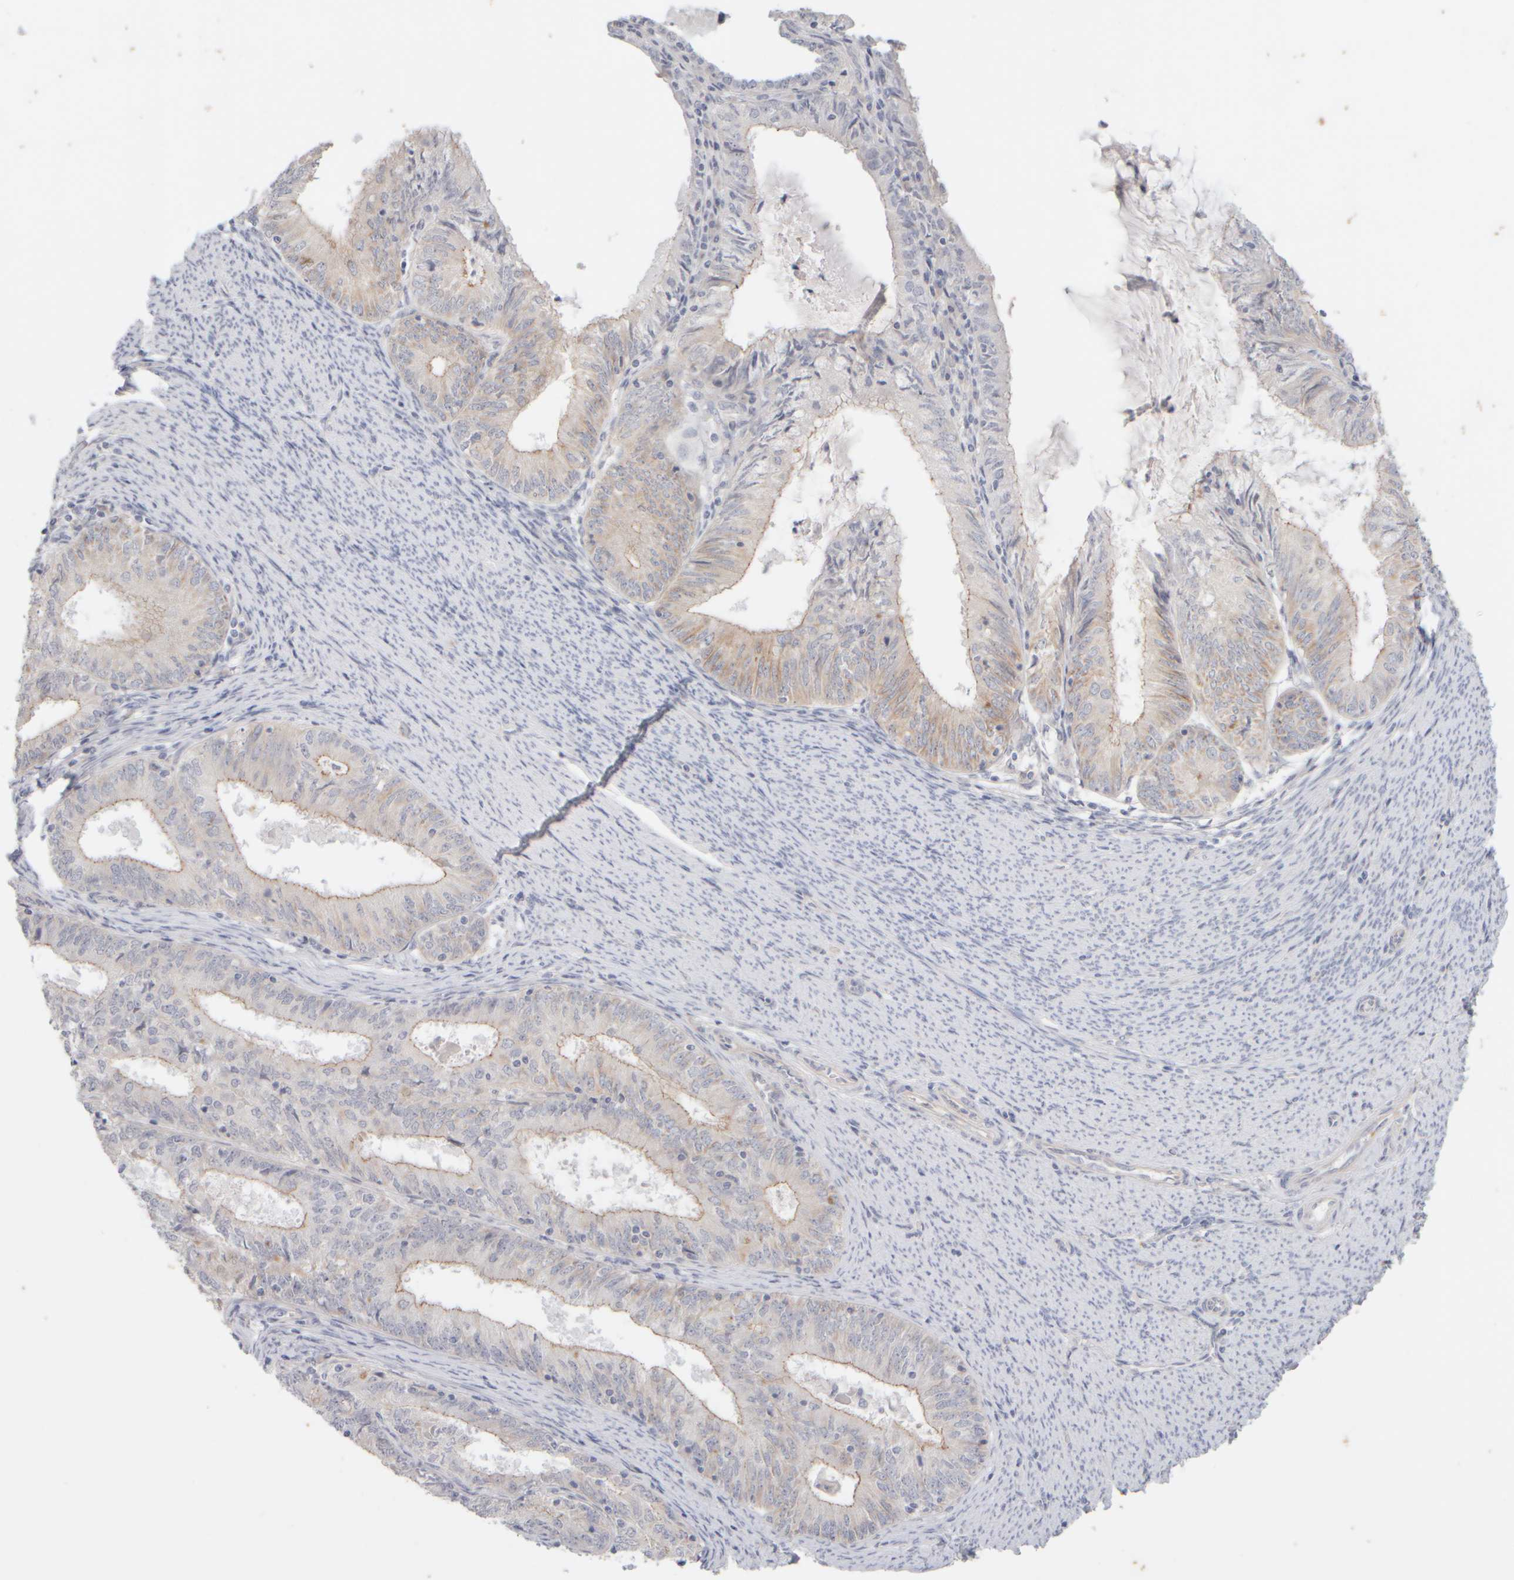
{"staining": {"intensity": "negative", "quantity": "none", "location": "none"}, "tissue": "endometrial cancer", "cell_type": "Tumor cells", "image_type": "cancer", "snomed": [{"axis": "morphology", "description": "Adenocarcinoma, NOS"}, {"axis": "topography", "description": "Endometrium"}], "caption": "This is a histopathology image of immunohistochemistry (IHC) staining of adenocarcinoma (endometrial), which shows no expression in tumor cells.", "gene": "GOPC", "patient": {"sex": "female", "age": 57}}